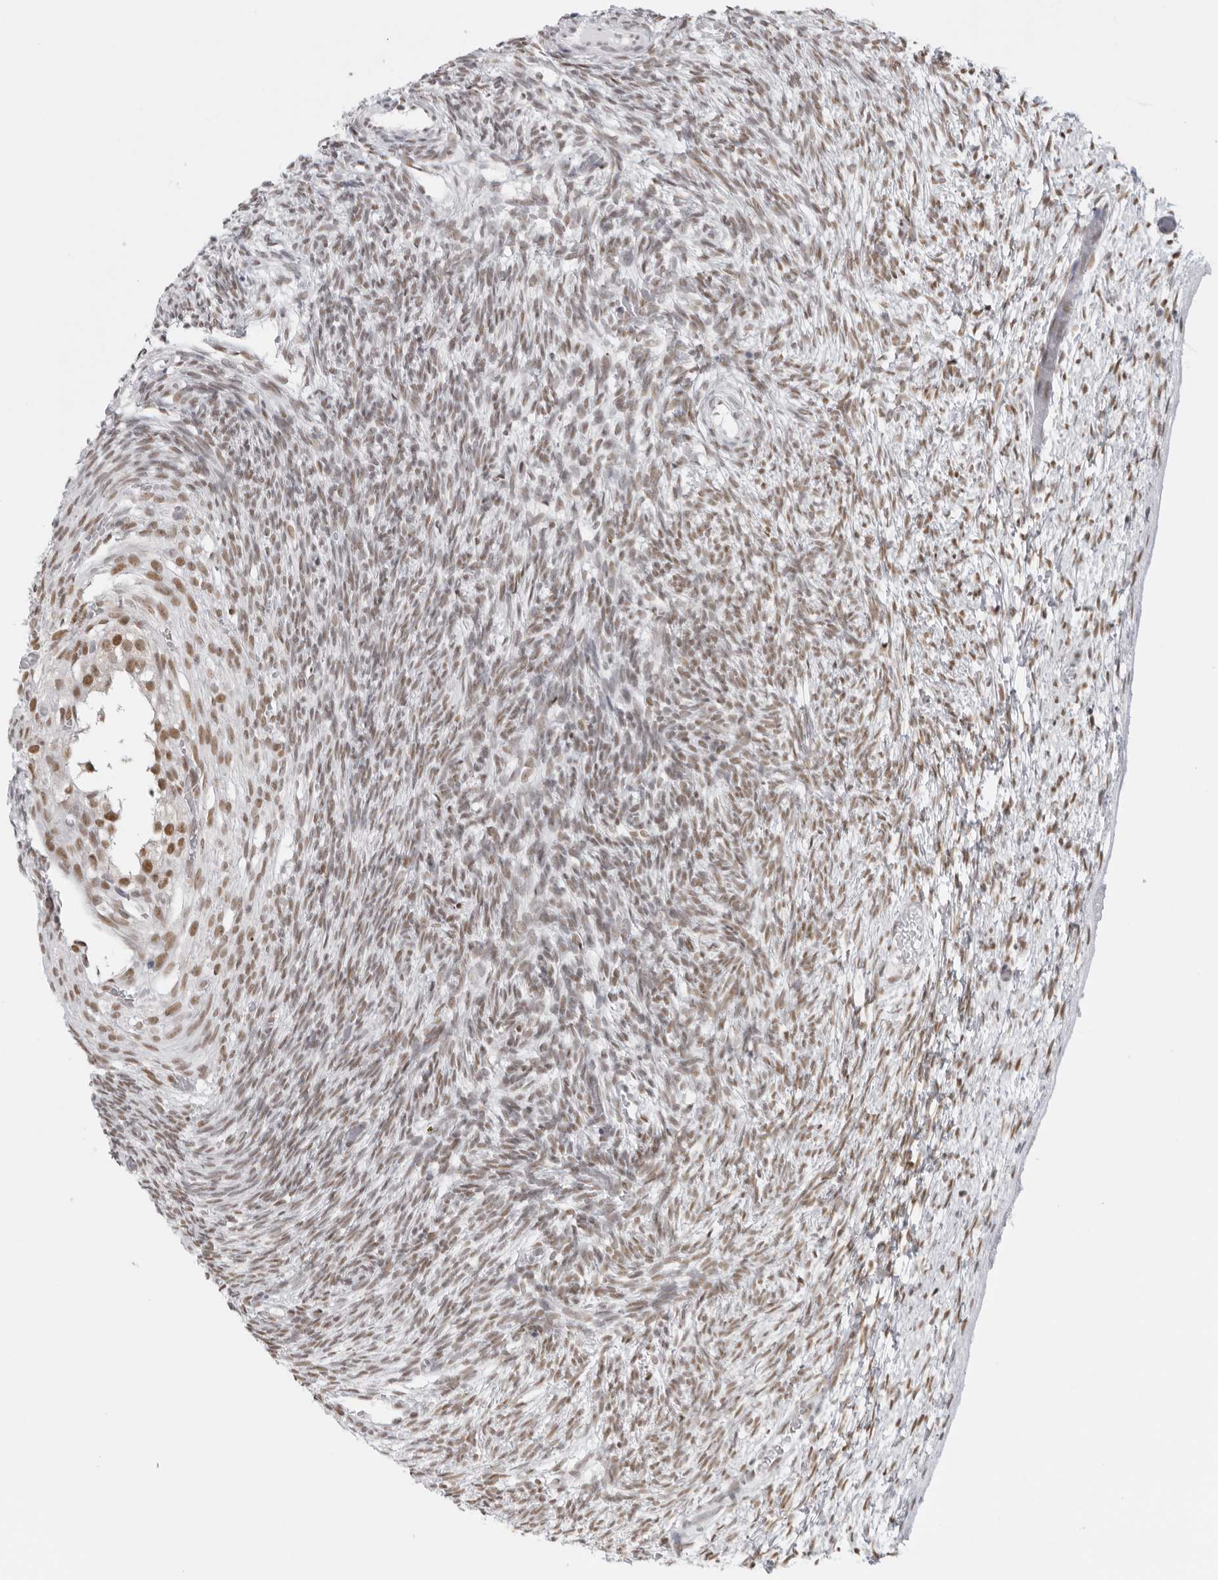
{"staining": {"intensity": "strong", "quantity": ">75%", "location": "cytoplasmic/membranous,nuclear"}, "tissue": "ovary", "cell_type": "Follicle cells", "image_type": "normal", "snomed": [{"axis": "morphology", "description": "Normal tissue, NOS"}, {"axis": "topography", "description": "Ovary"}], "caption": "High-power microscopy captured an IHC micrograph of normal ovary, revealing strong cytoplasmic/membranous,nuclear staining in about >75% of follicle cells. (DAB IHC with brightfield microscopy, high magnification).", "gene": "RPA2", "patient": {"sex": "female", "age": 34}}